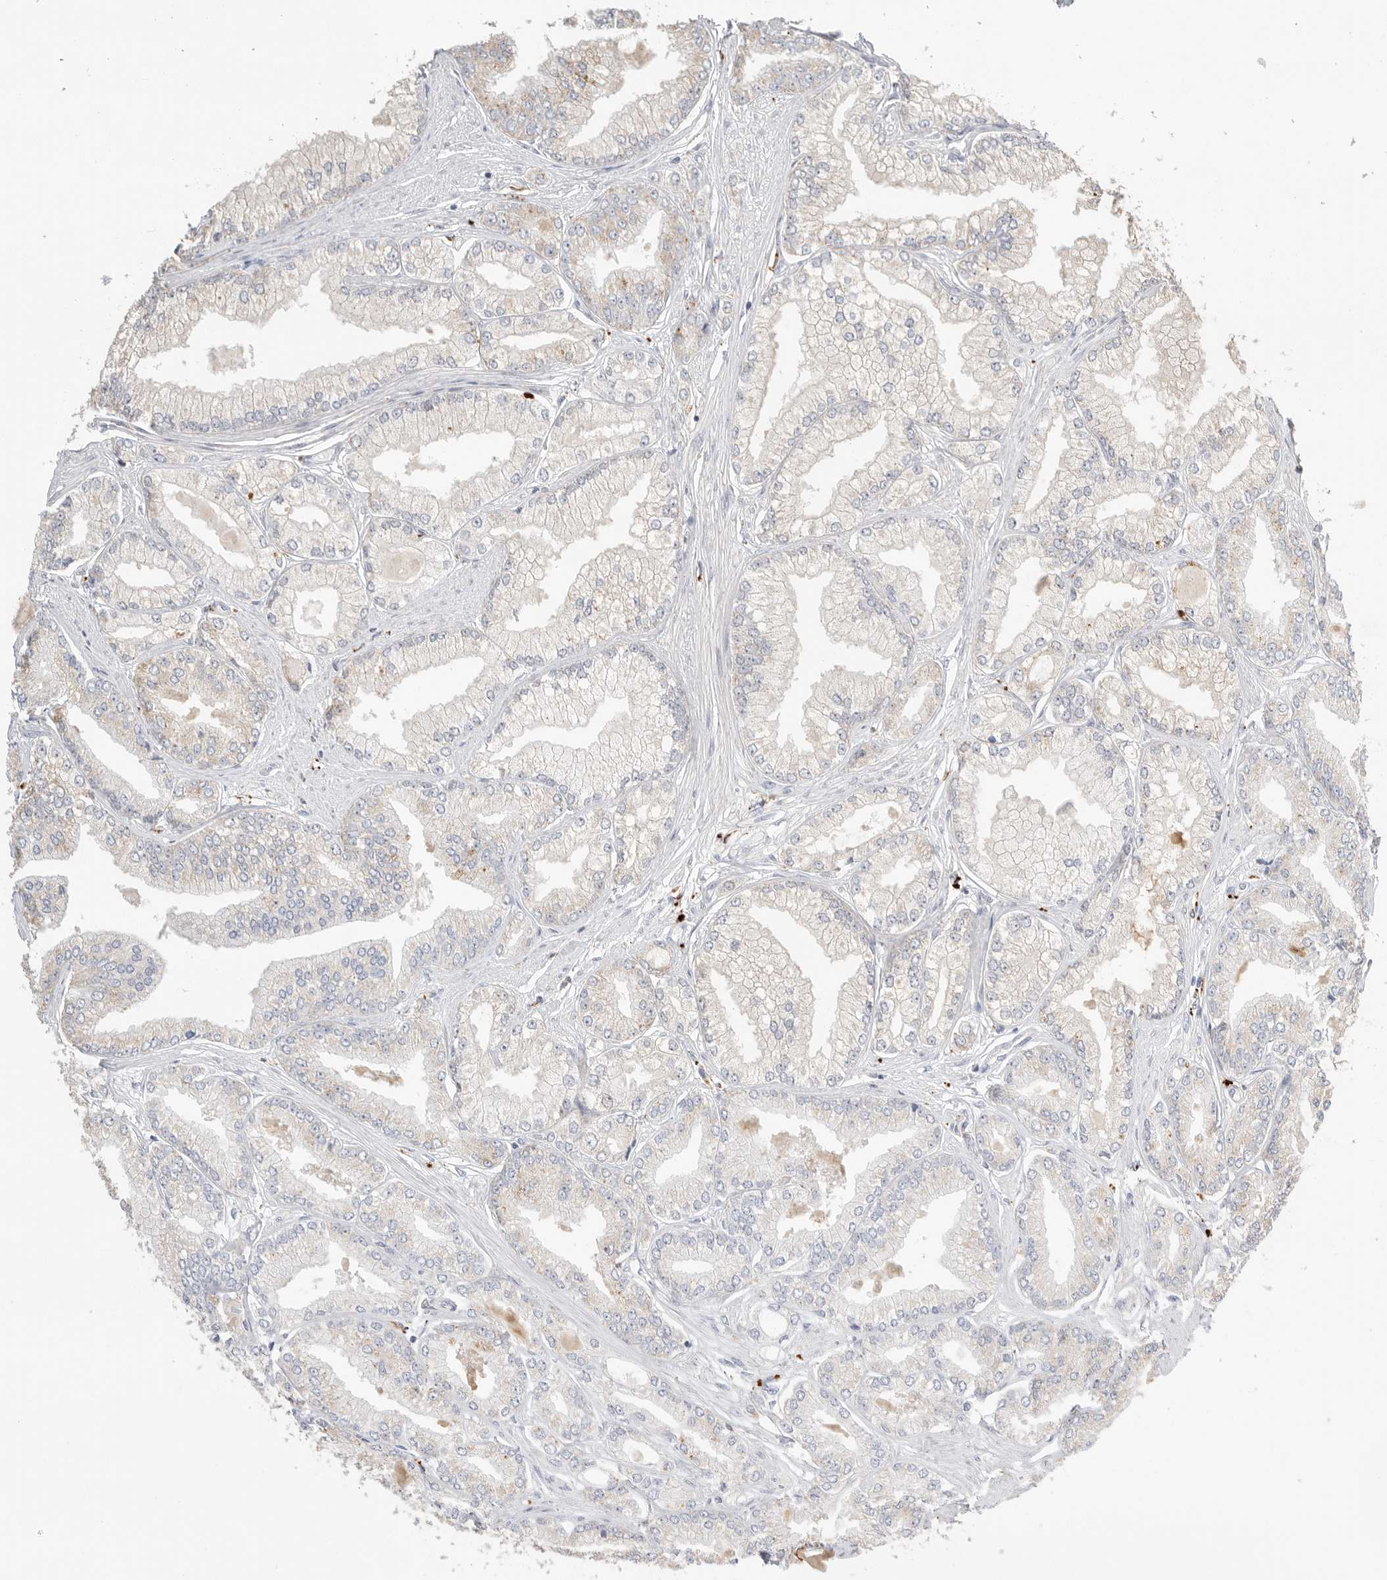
{"staining": {"intensity": "weak", "quantity": "25%-75%", "location": "cytoplasmic/membranous"}, "tissue": "prostate cancer", "cell_type": "Tumor cells", "image_type": "cancer", "snomed": [{"axis": "morphology", "description": "Adenocarcinoma, Low grade"}, {"axis": "topography", "description": "Prostate"}], "caption": "Immunohistochemistry staining of prostate adenocarcinoma (low-grade), which shows low levels of weak cytoplasmic/membranous staining in approximately 25%-75% of tumor cells indicating weak cytoplasmic/membranous protein staining. The staining was performed using DAB (brown) for protein detection and nuclei were counterstained in hematoxylin (blue).", "gene": "GGH", "patient": {"sex": "male", "age": 52}}